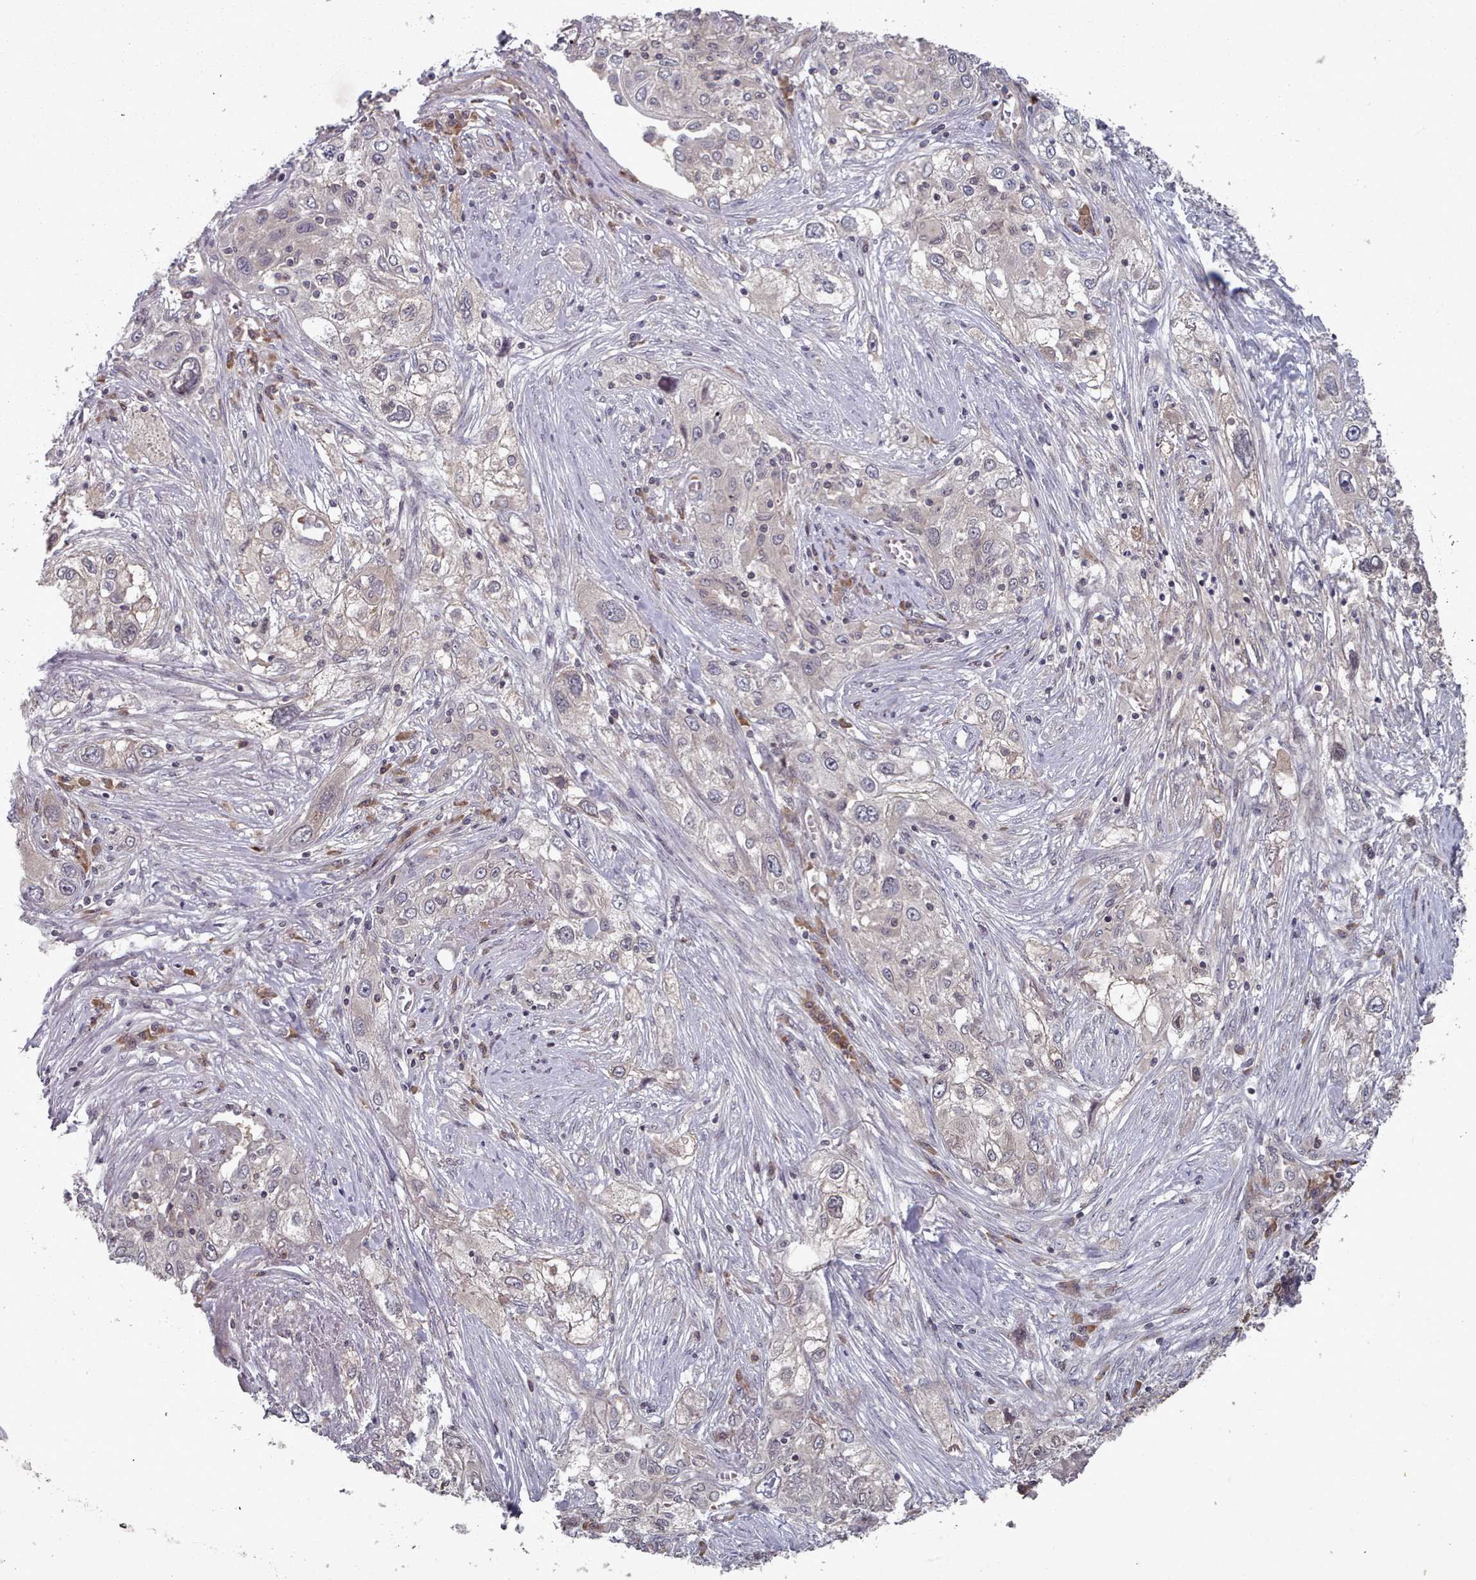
{"staining": {"intensity": "negative", "quantity": "none", "location": "none"}, "tissue": "lung cancer", "cell_type": "Tumor cells", "image_type": "cancer", "snomed": [{"axis": "morphology", "description": "Squamous cell carcinoma, NOS"}, {"axis": "topography", "description": "Lung"}], "caption": "High power microscopy histopathology image of an IHC image of lung cancer, revealing no significant staining in tumor cells.", "gene": "HYAL3", "patient": {"sex": "female", "age": 69}}